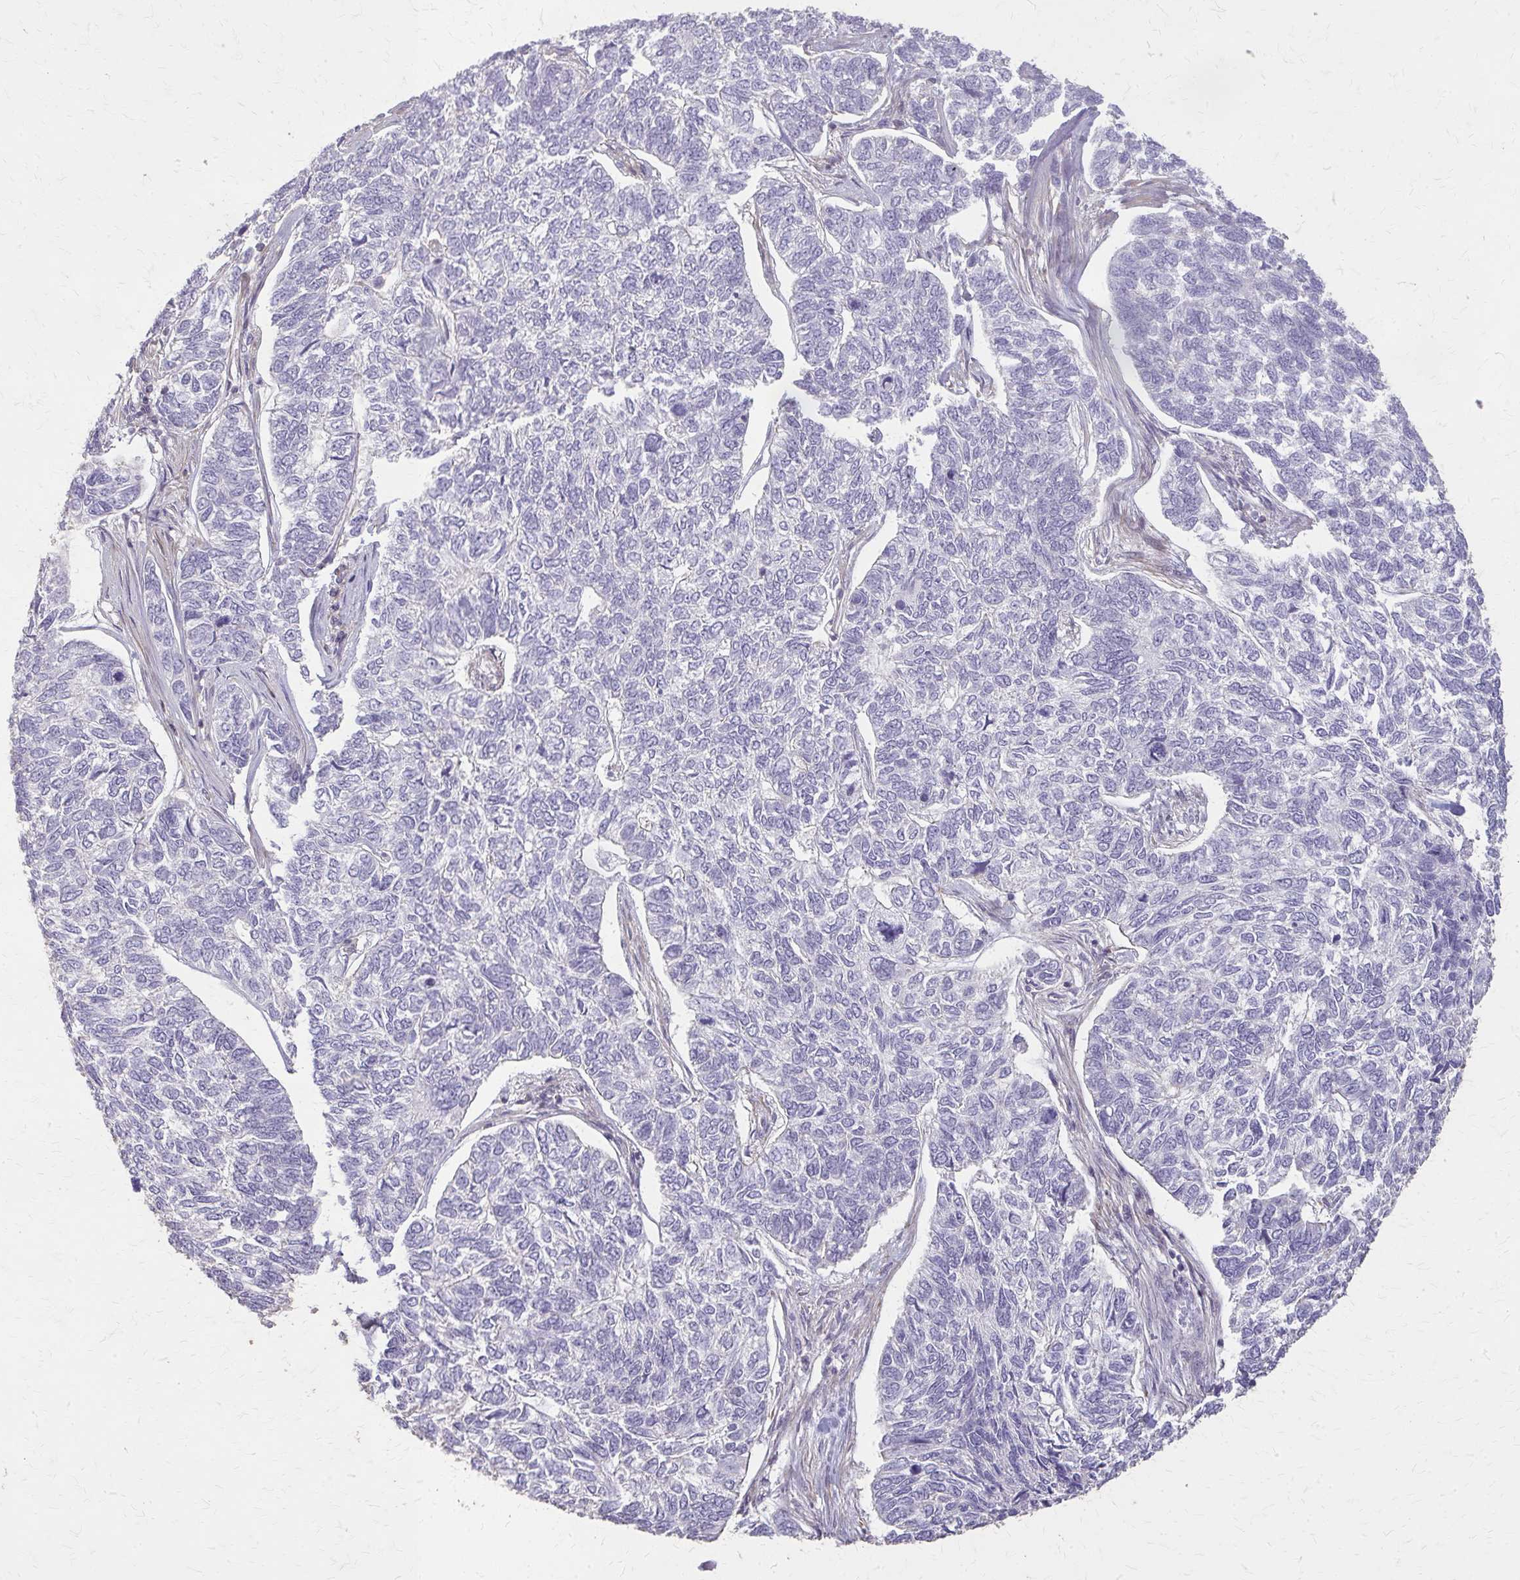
{"staining": {"intensity": "negative", "quantity": "none", "location": "none"}, "tissue": "skin cancer", "cell_type": "Tumor cells", "image_type": "cancer", "snomed": [{"axis": "morphology", "description": "Basal cell carcinoma"}, {"axis": "topography", "description": "Skin"}], "caption": "Immunohistochemical staining of skin cancer demonstrates no significant positivity in tumor cells.", "gene": "TENM4", "patient": {"sex": "female", "age": 65}}